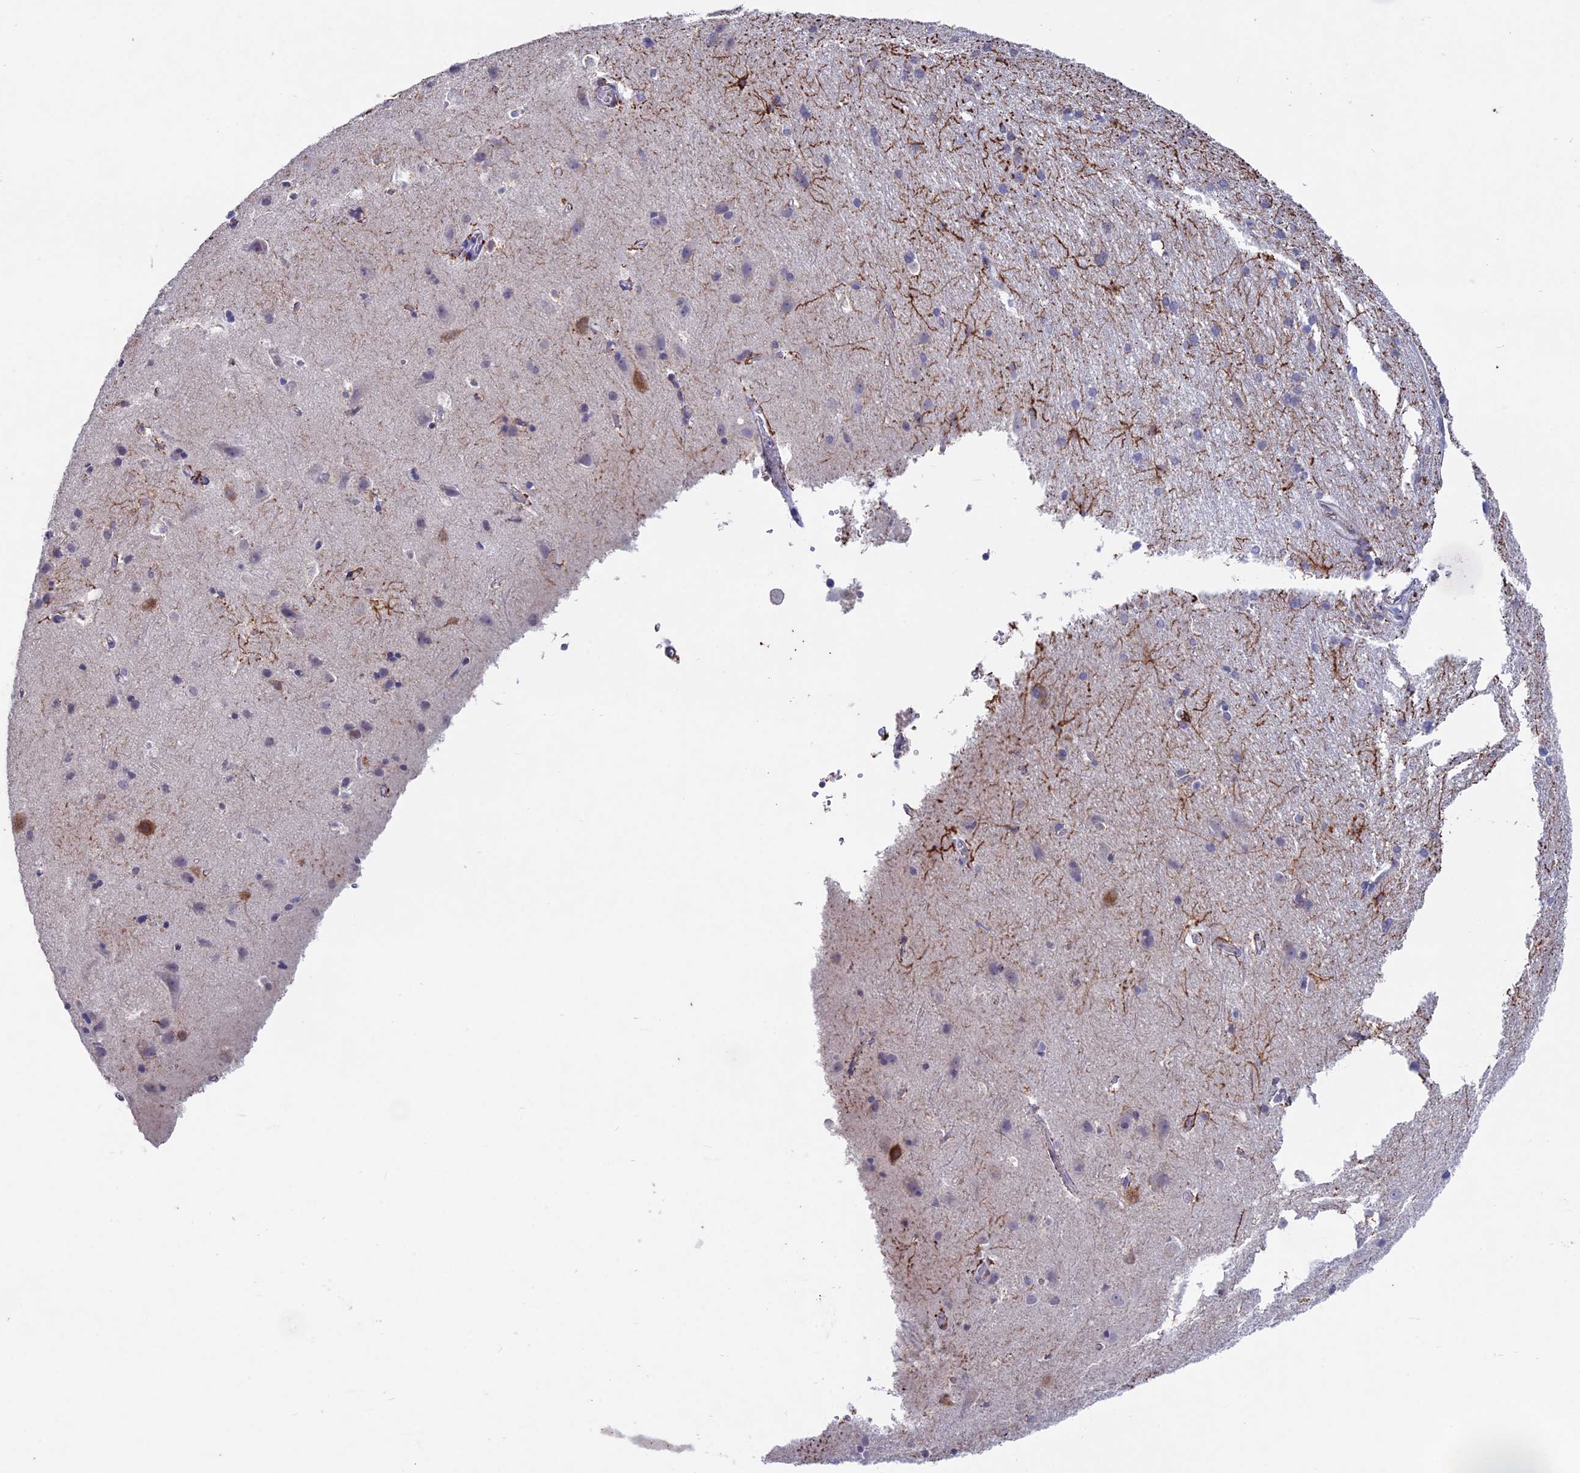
{"staining": {"intensity": "negative", "quantity": "none", "location": "none"}, "tissue": "cerebral cortex", "cell_type": "Endothelial cells", "image_type": "normal", "snomed": [{"axis": "morphology", "description": "Normal tissue, NOS"}, {"axis": "topography", "description": "Cerebral cortex"}], "caption": "Immunohistochemical staining of normal human cerebral cortex demonstrates no significant staining in endothelial cells. The staining is performed using DAB brown chromogen with nuclei counter-stained in using hematoxylin.", "gene": "MYO5B", "patient": {"sex": "male", "age": 54}}